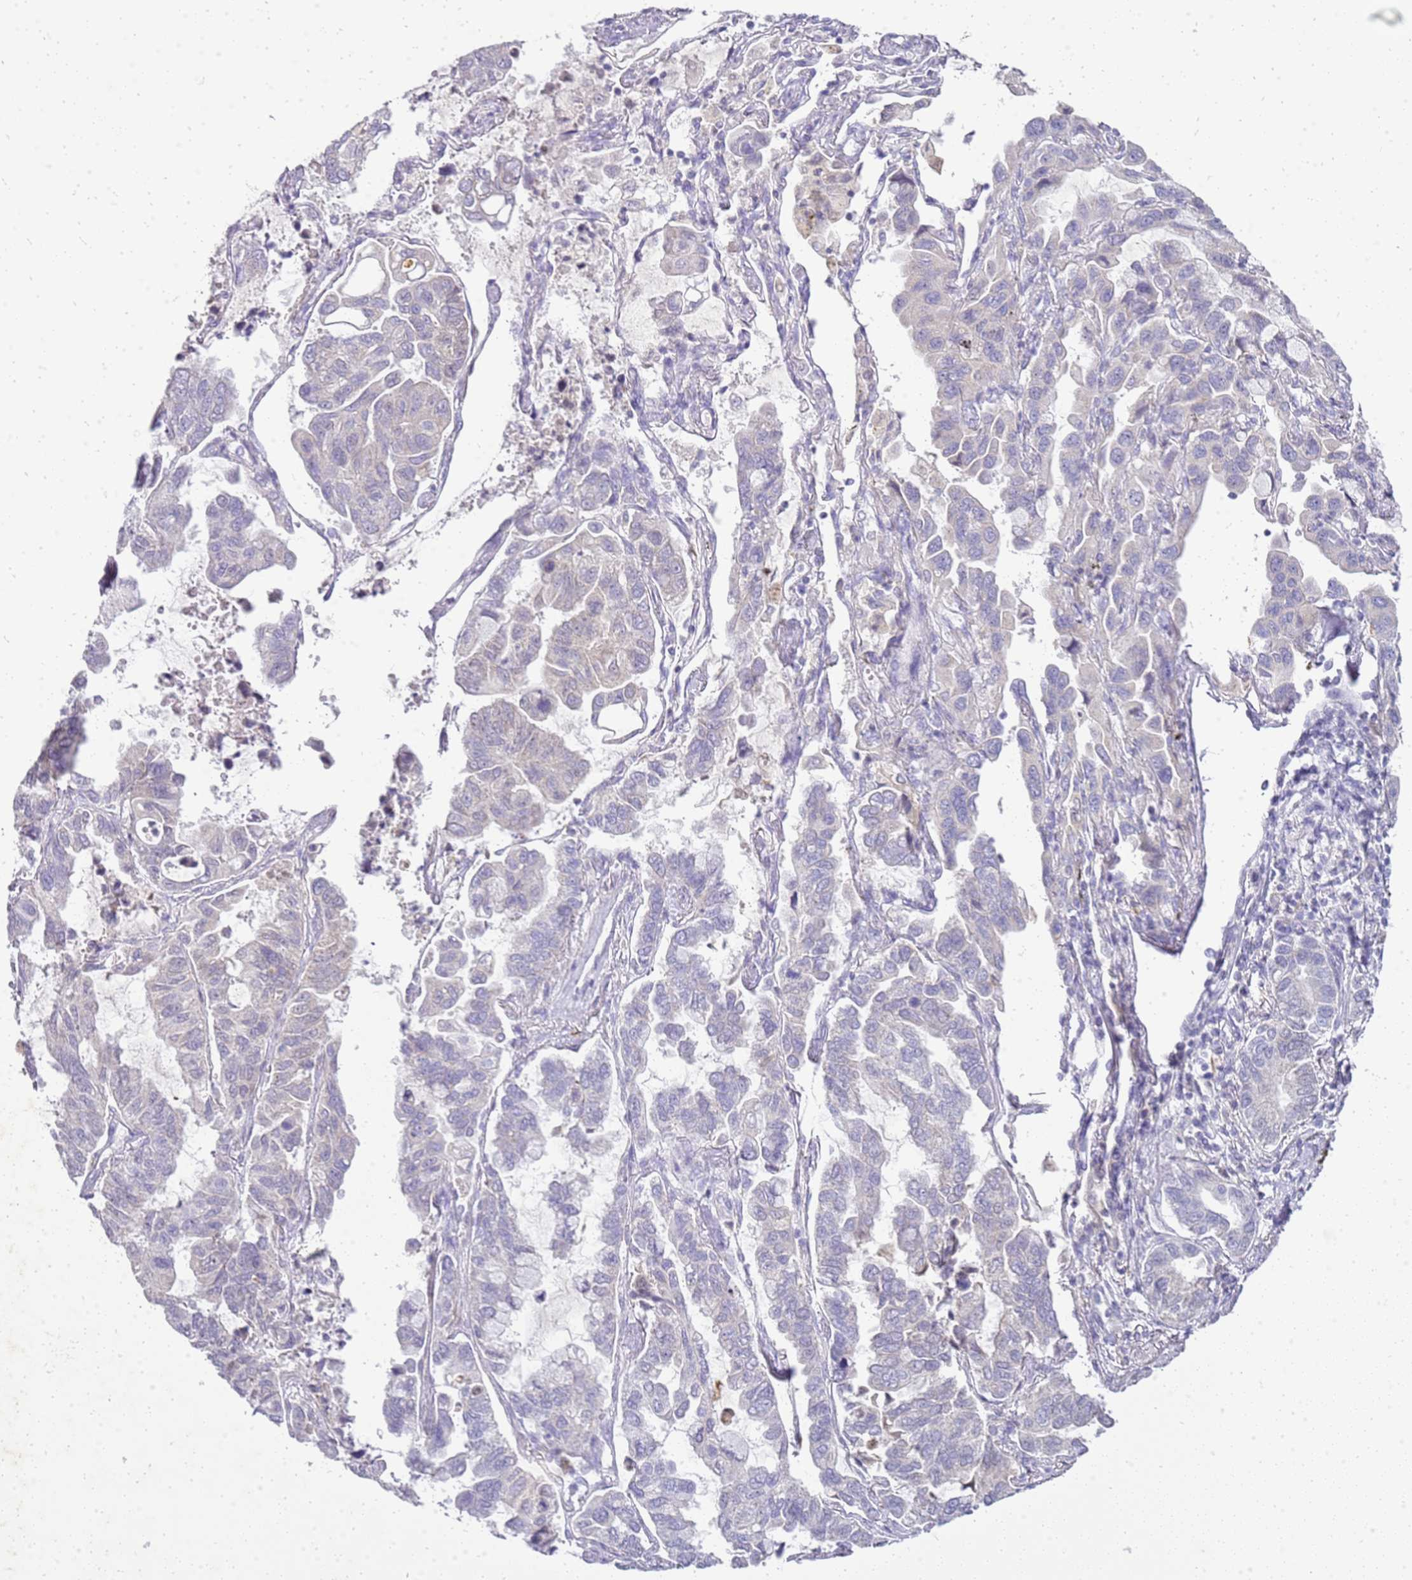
{"staining": {"intensity": "negative", "quantity": "none", "location": "none"}, "tissue": "lung cancer", "cell_type": "Tumor cells", "image_type": "cancer", "snomed": [{"axis": "morphology", "description": "Adenocarcinoma, NOS"}, {"axis": "topography", "description": "Lung"}], "caption": "The micrograph demonstrates no staining of tumor cells in lung cancer.", "gene": "FABP2", "patient": {"sex": "male", "age": 64}}